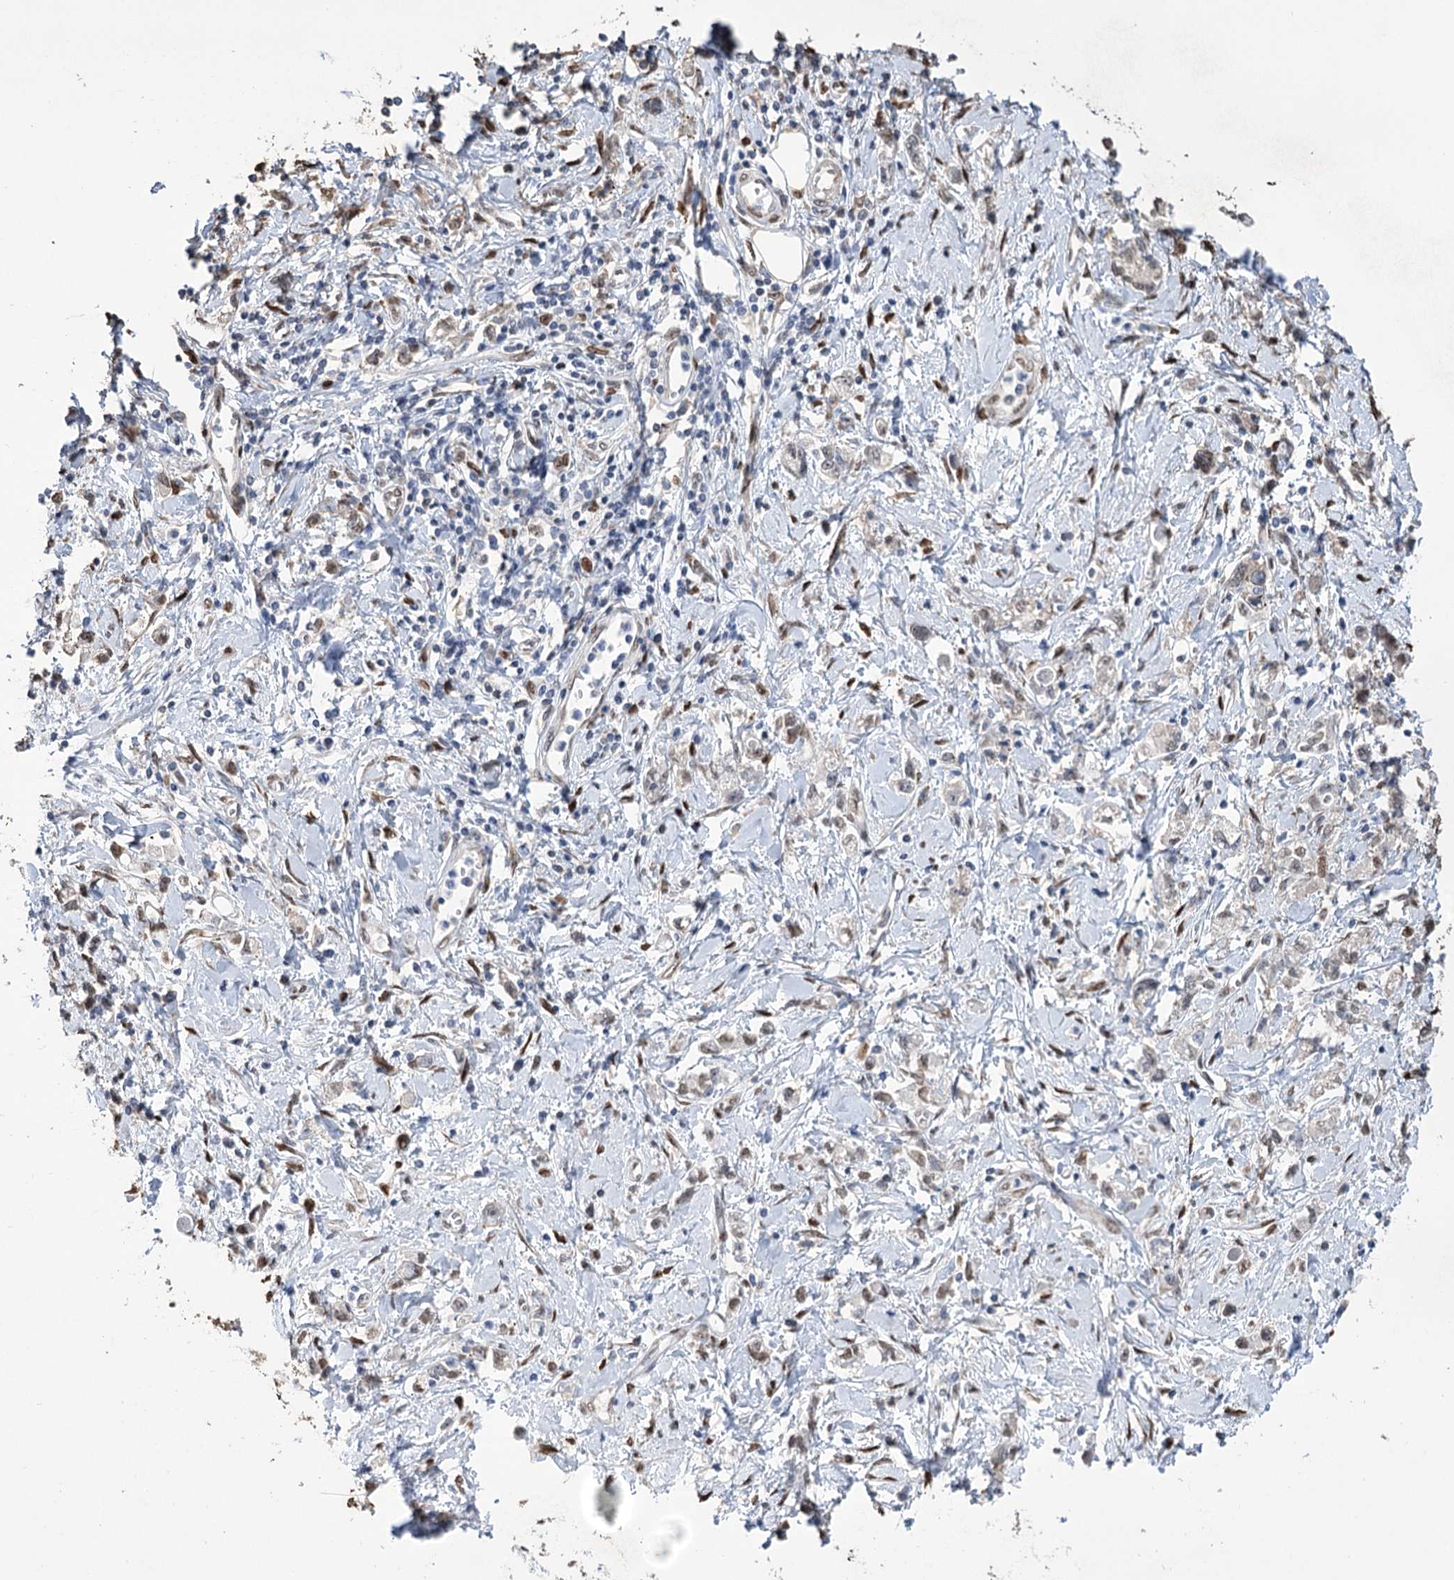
{"staining": {"intensity": "weak", "quantity": "<25%", "location": "nuclear"}, "tissue": "stomach cancer", "cell_type": "Tumor cells", "image_type": "cancer", "snomed": [{"axis": "morphology", "description": "Adenocarcinoma, NOS"}, {"axis": "topography", "description": "Stomach"}], "caption": "Tumor cells show no significant protein expression in stomach adenocarcinoma. (IHC, brightfield microscopy, high magnification).", "gene": "NFU1", "patient": {"sex": "female", "age": 76}}